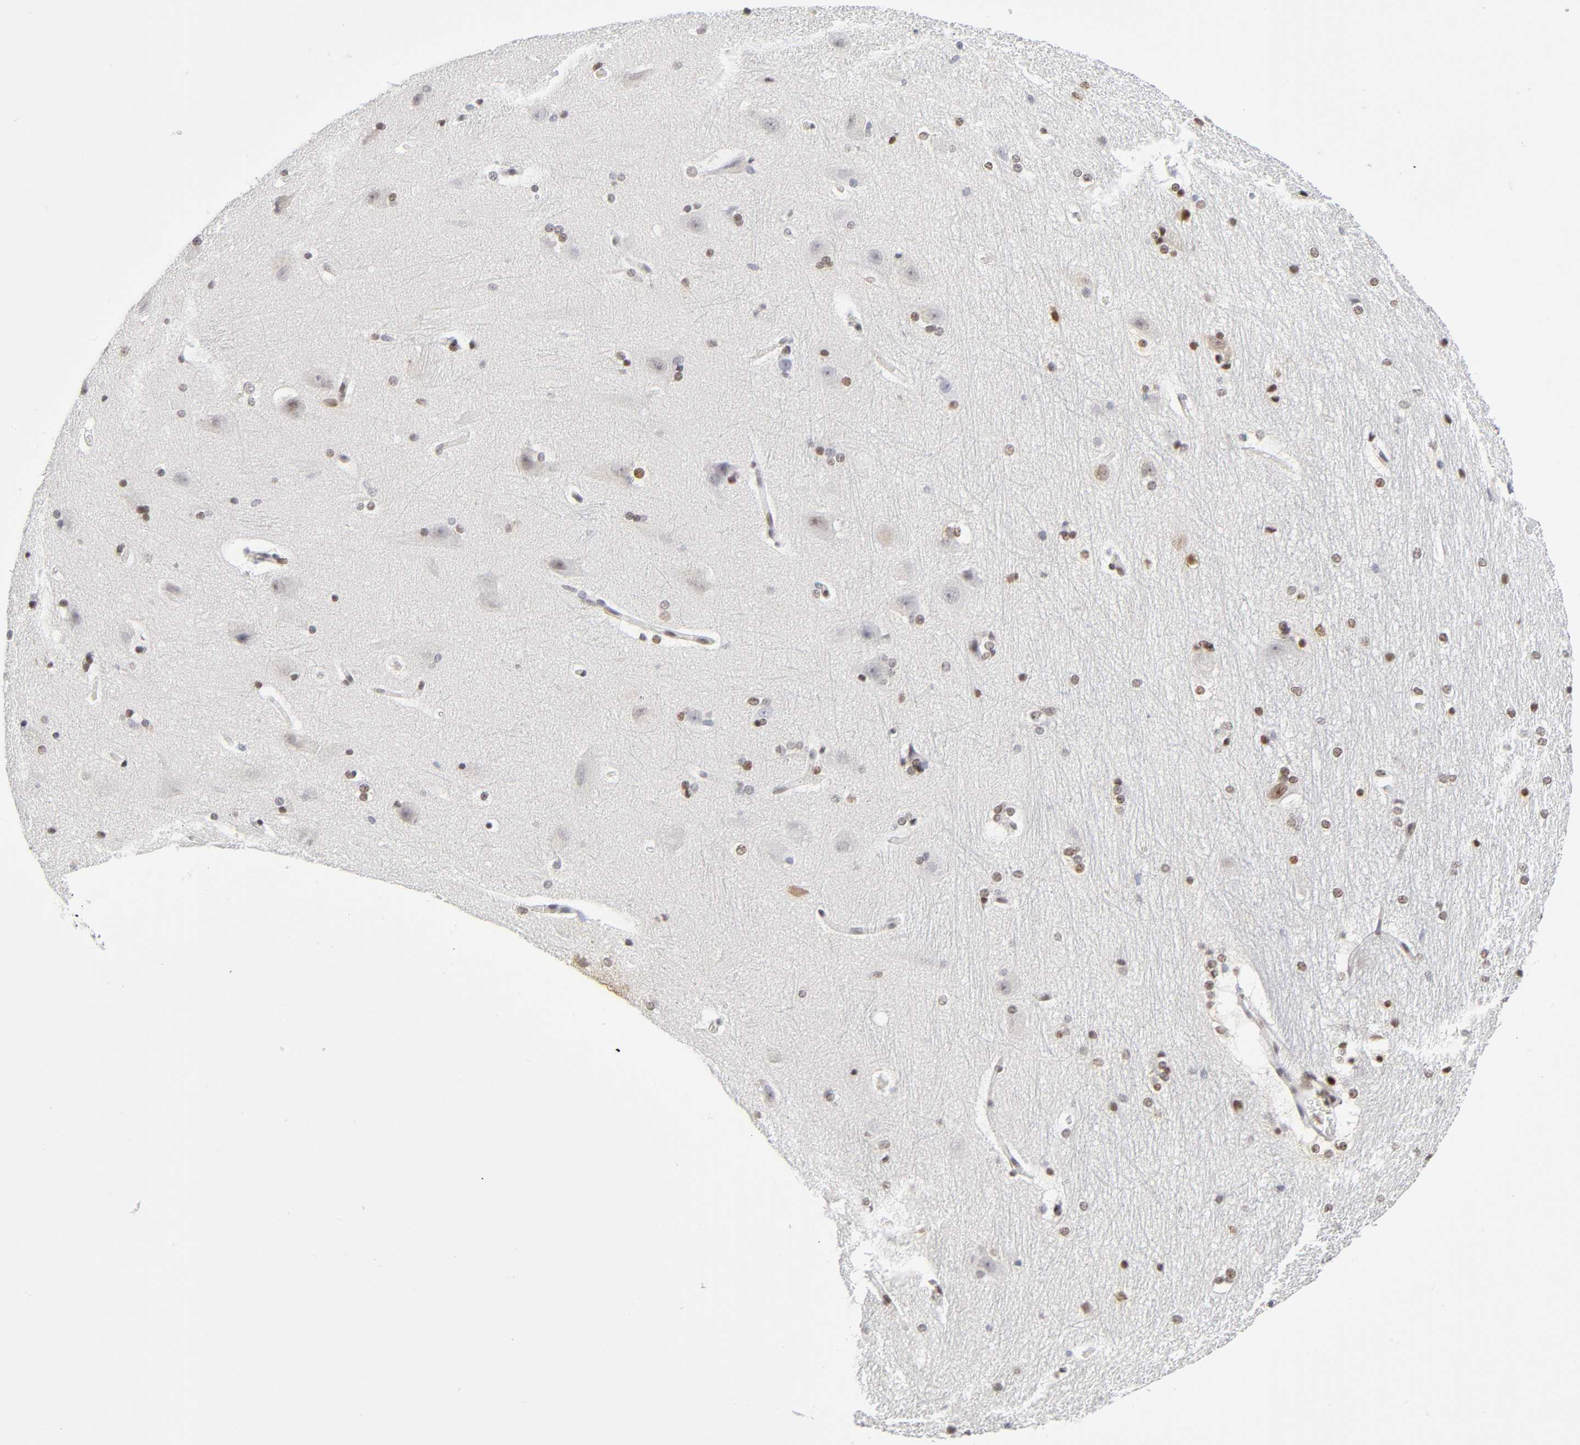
{"staining": {"intensity": "moderate", "quantity": ">75%", "location": "nuclear"}, "tissue": "hippocampus", "cell_type": "Glial cells", "image_type": "normal", "snomed": [{"axis": "morphology", "description": "Normal tissue, NOS"}, {"axis": "topography", "description": "Hippocampus"}], "caption": "Glial cells display medium levels of moderate nuclear staining in approximately >75% of cells in unremarkable human hippocampus.", "gene": "NFIC", "patient": {"sex": "female", "age": 19}}